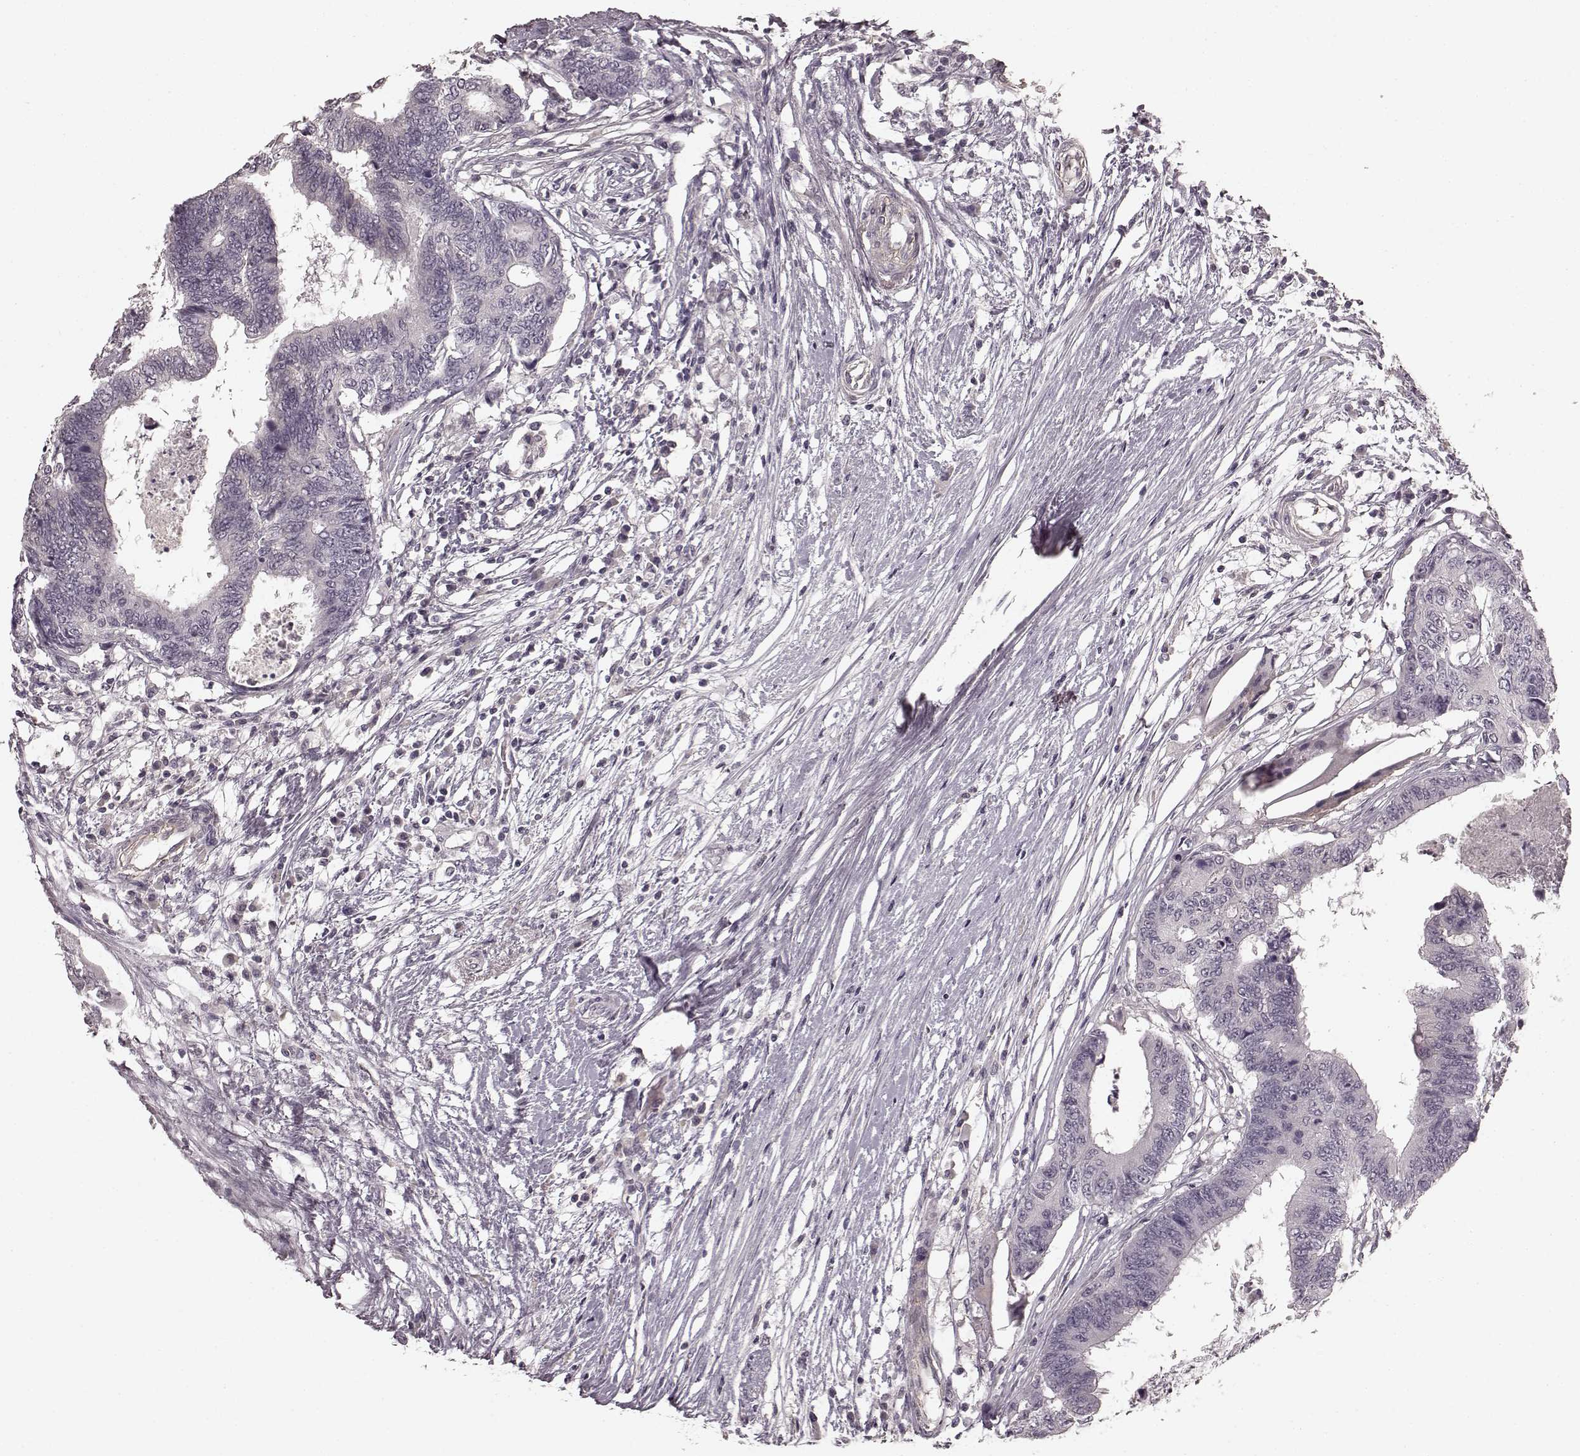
{"staining": {"intensity": "negative", "quantity": "none", "location": "none"}, "tissue": "colorectal cancer", "cell_type": "Tumor cells", "image_type": "cancer", "snomed": [{"axis": "morphology", "description": "Adenocarcinoma, NOS"}, {"axis": "topography", "description": "Colon"}], "caption": "An IHC histopathology image of colorectal adenocarcinoma is shown. There is no staining in tumor cells of colorectal adenocarcinoma.", "gene": "PRKCE", "patient": {"sex": "female", "age": 48}}